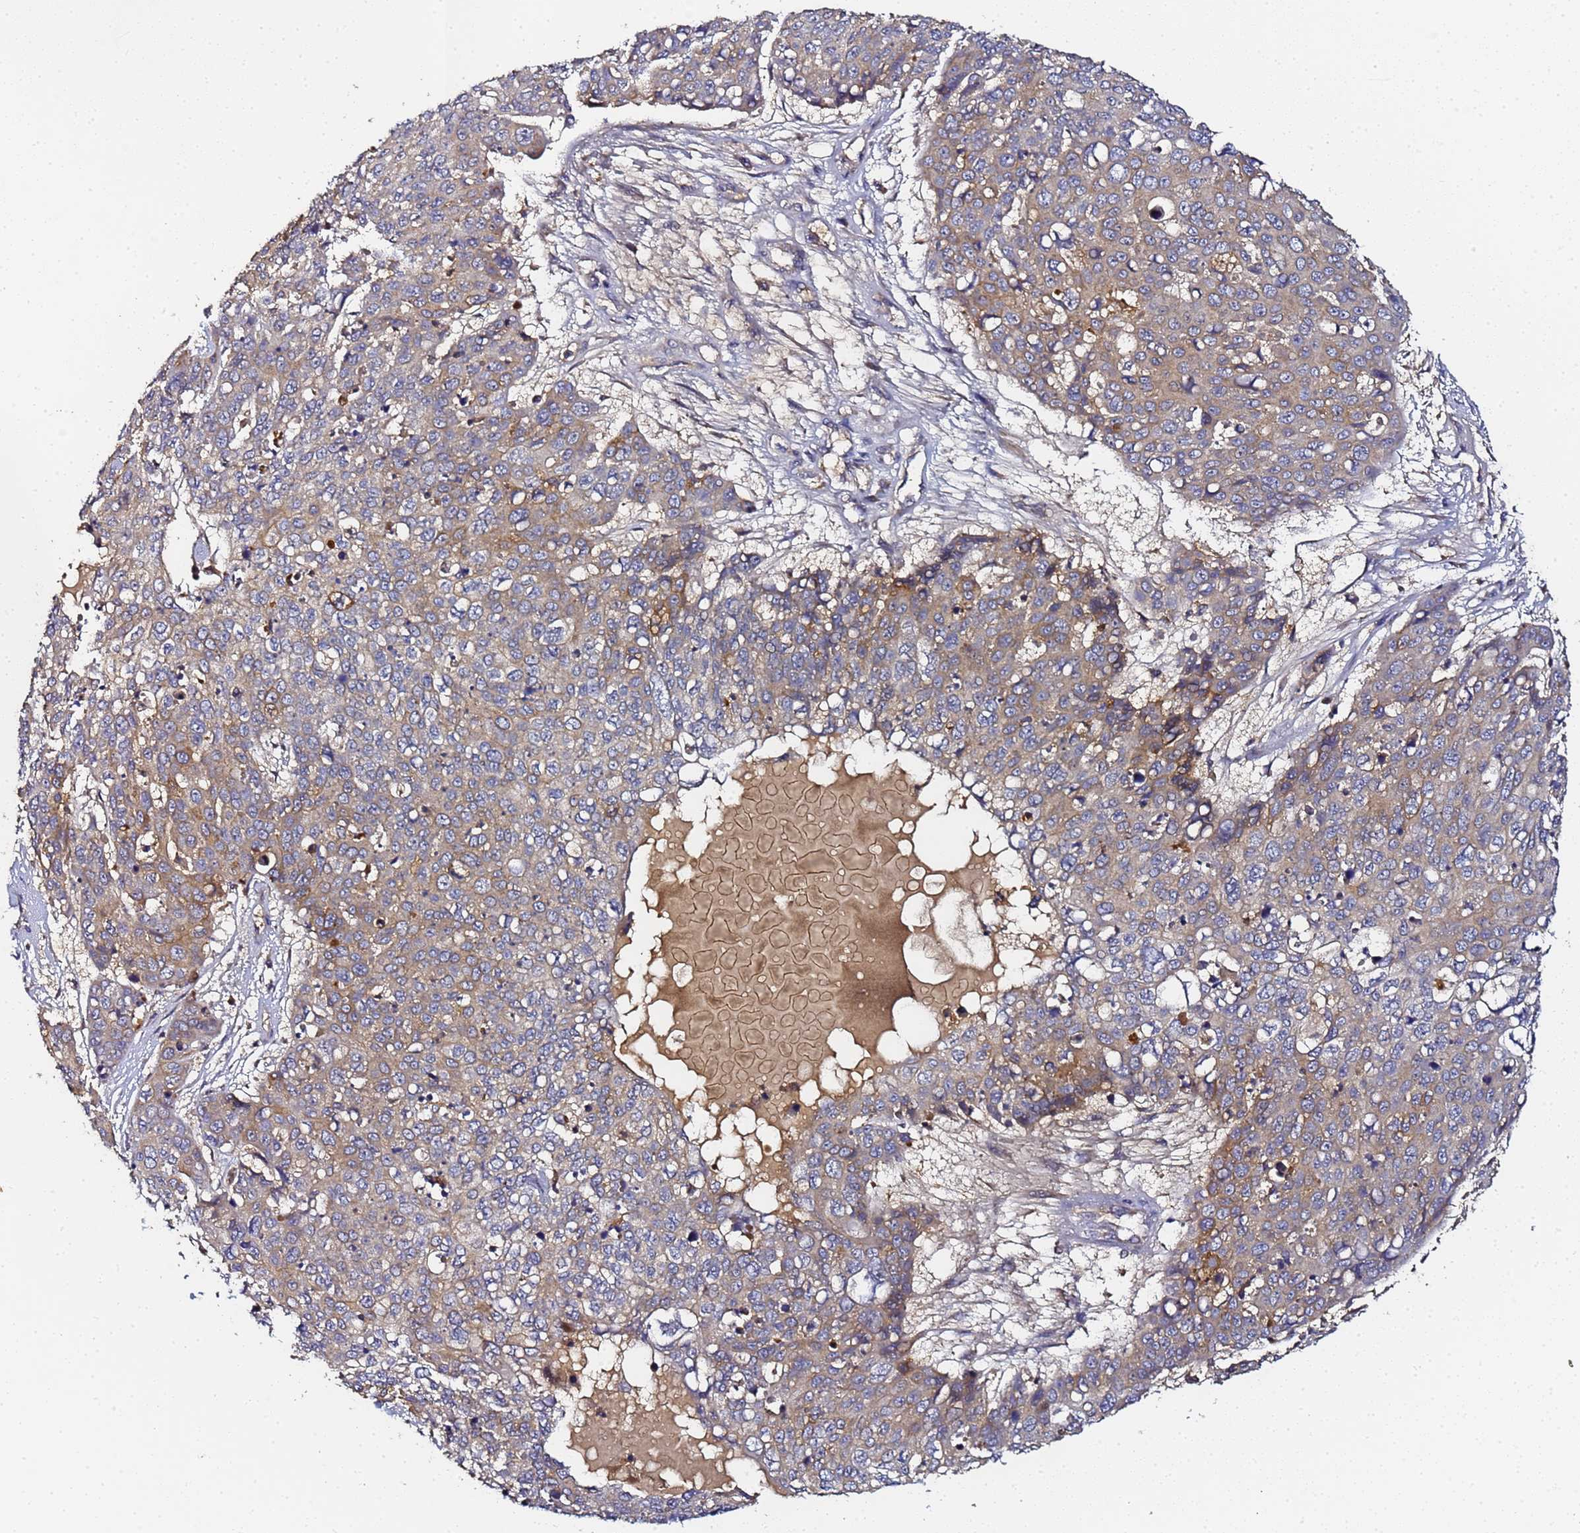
{"staining": {"intensity": "weak", "quantity": "<25%", "location": "cytoplasmic/membranous"}, "tissue": "skin cancer", "cell_type": "Tumor cells", "image_type": "cancer", "snomed": [{"axis": "morphology", "description": "Squamous cell carcinoma, NOS"}, {"axis": "topography", "description": "Skin"}], "caption": "Immunohistochemistry micrograph of human skin cancer stained for a protein (brown), which shows no positivity in tumor cells.", "gene": "LRRC69", "patient": {"sex": "male", "age": 71}}